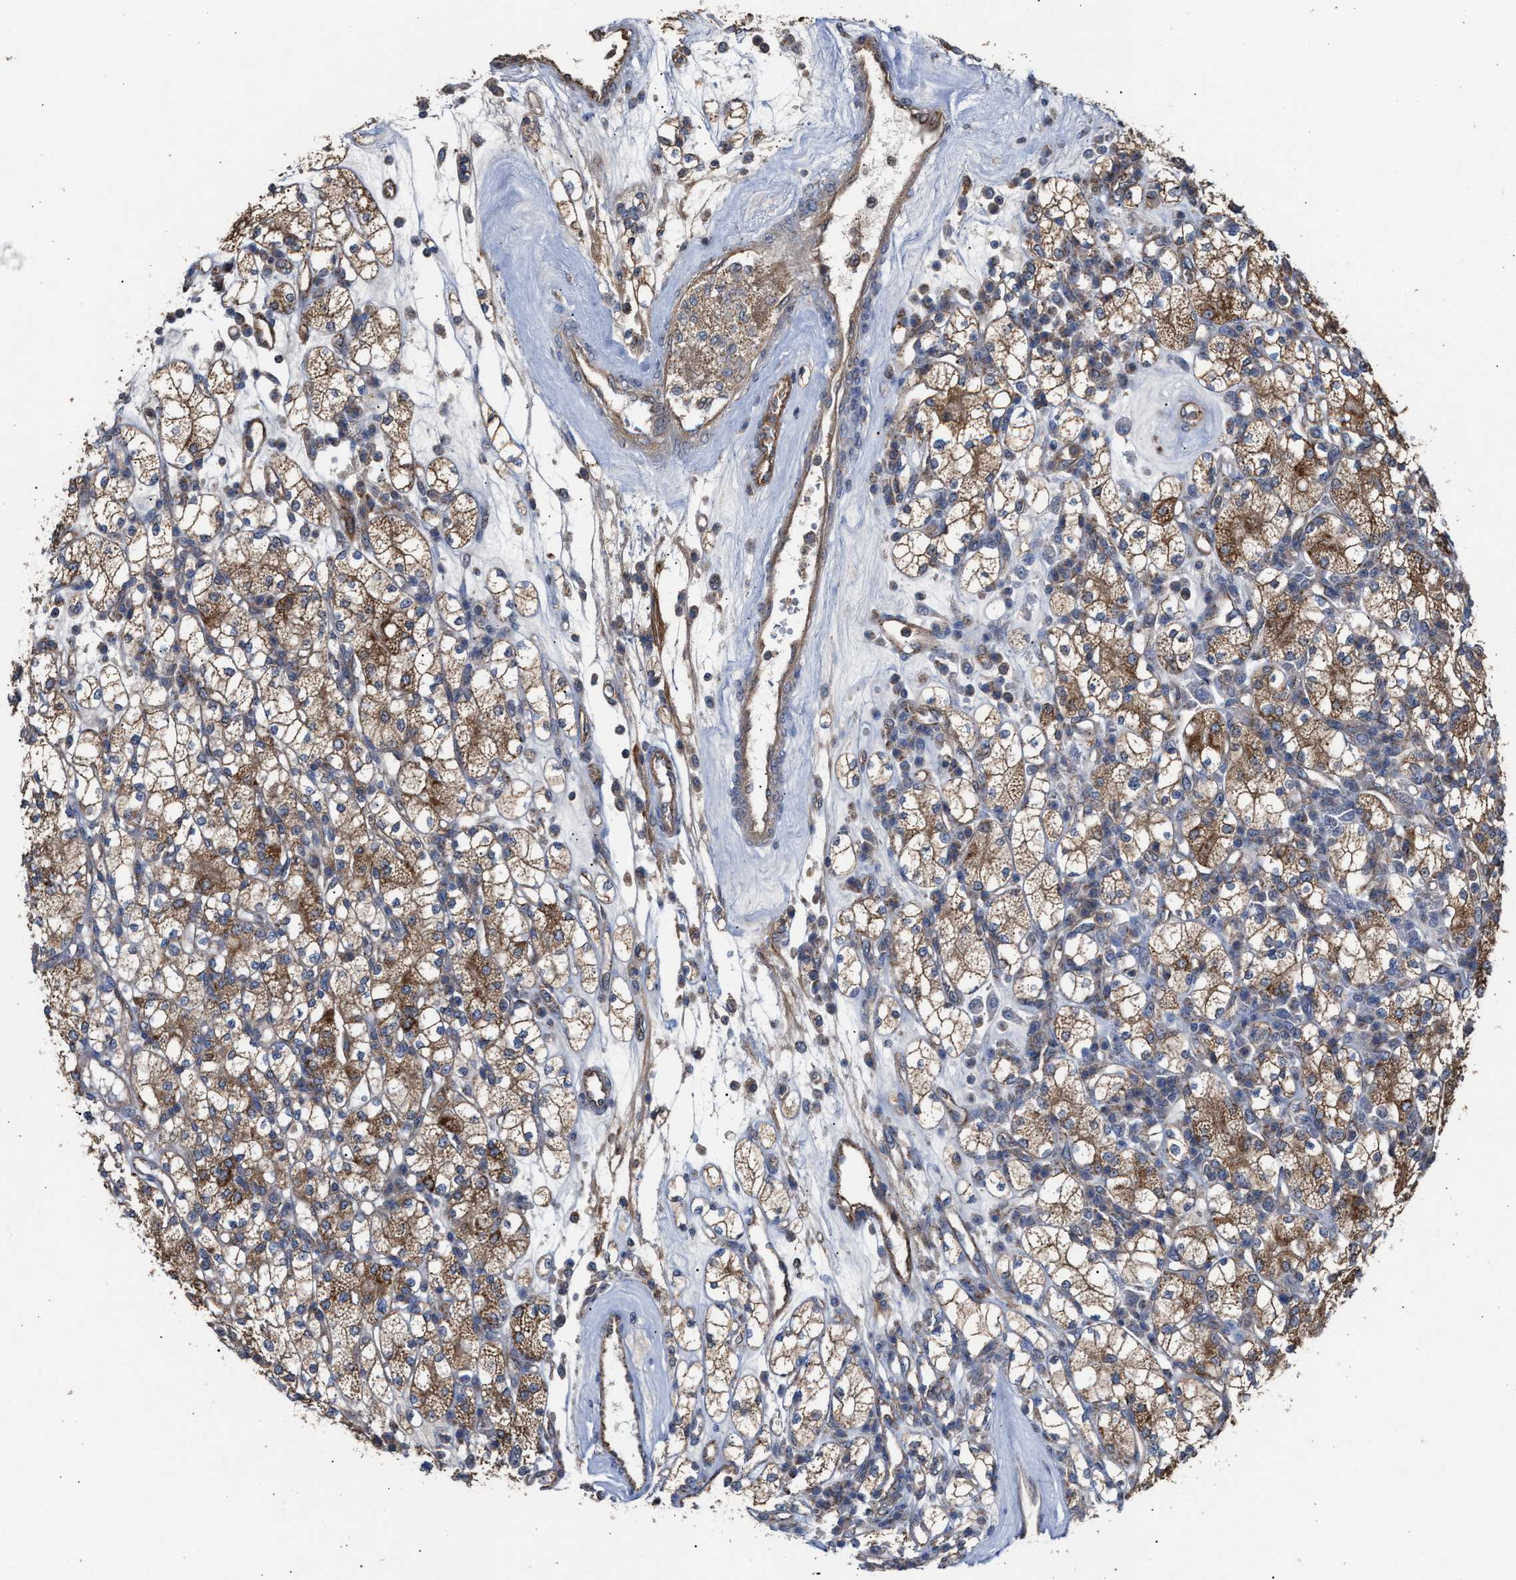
{"staining": {"intensity": "strong", "quantity": ">75%", "location": "cytoplasmic/membranous"}, "tissue": "renal cancer", "cell_type": "Tumor cells", "image_type": "cancer", "snomed": [{"axis": "morphology", "description": "Adenocarcinoma, NOS"}, {"axis": "topography", "description": "Kidney"}], "caption": "Strong cytoplasmic/membranous positivity is present in approximately >75% of tumor cells in adenocarcinoma (renal). The staining was performed using DAB (3,3'-diaminobenzidine), with brown indicating positive protein expression. Nuclei are stained blue with hematoxylin.", "gene": "EXOSC2", "patient": {"sex": "male", "age": 77}}